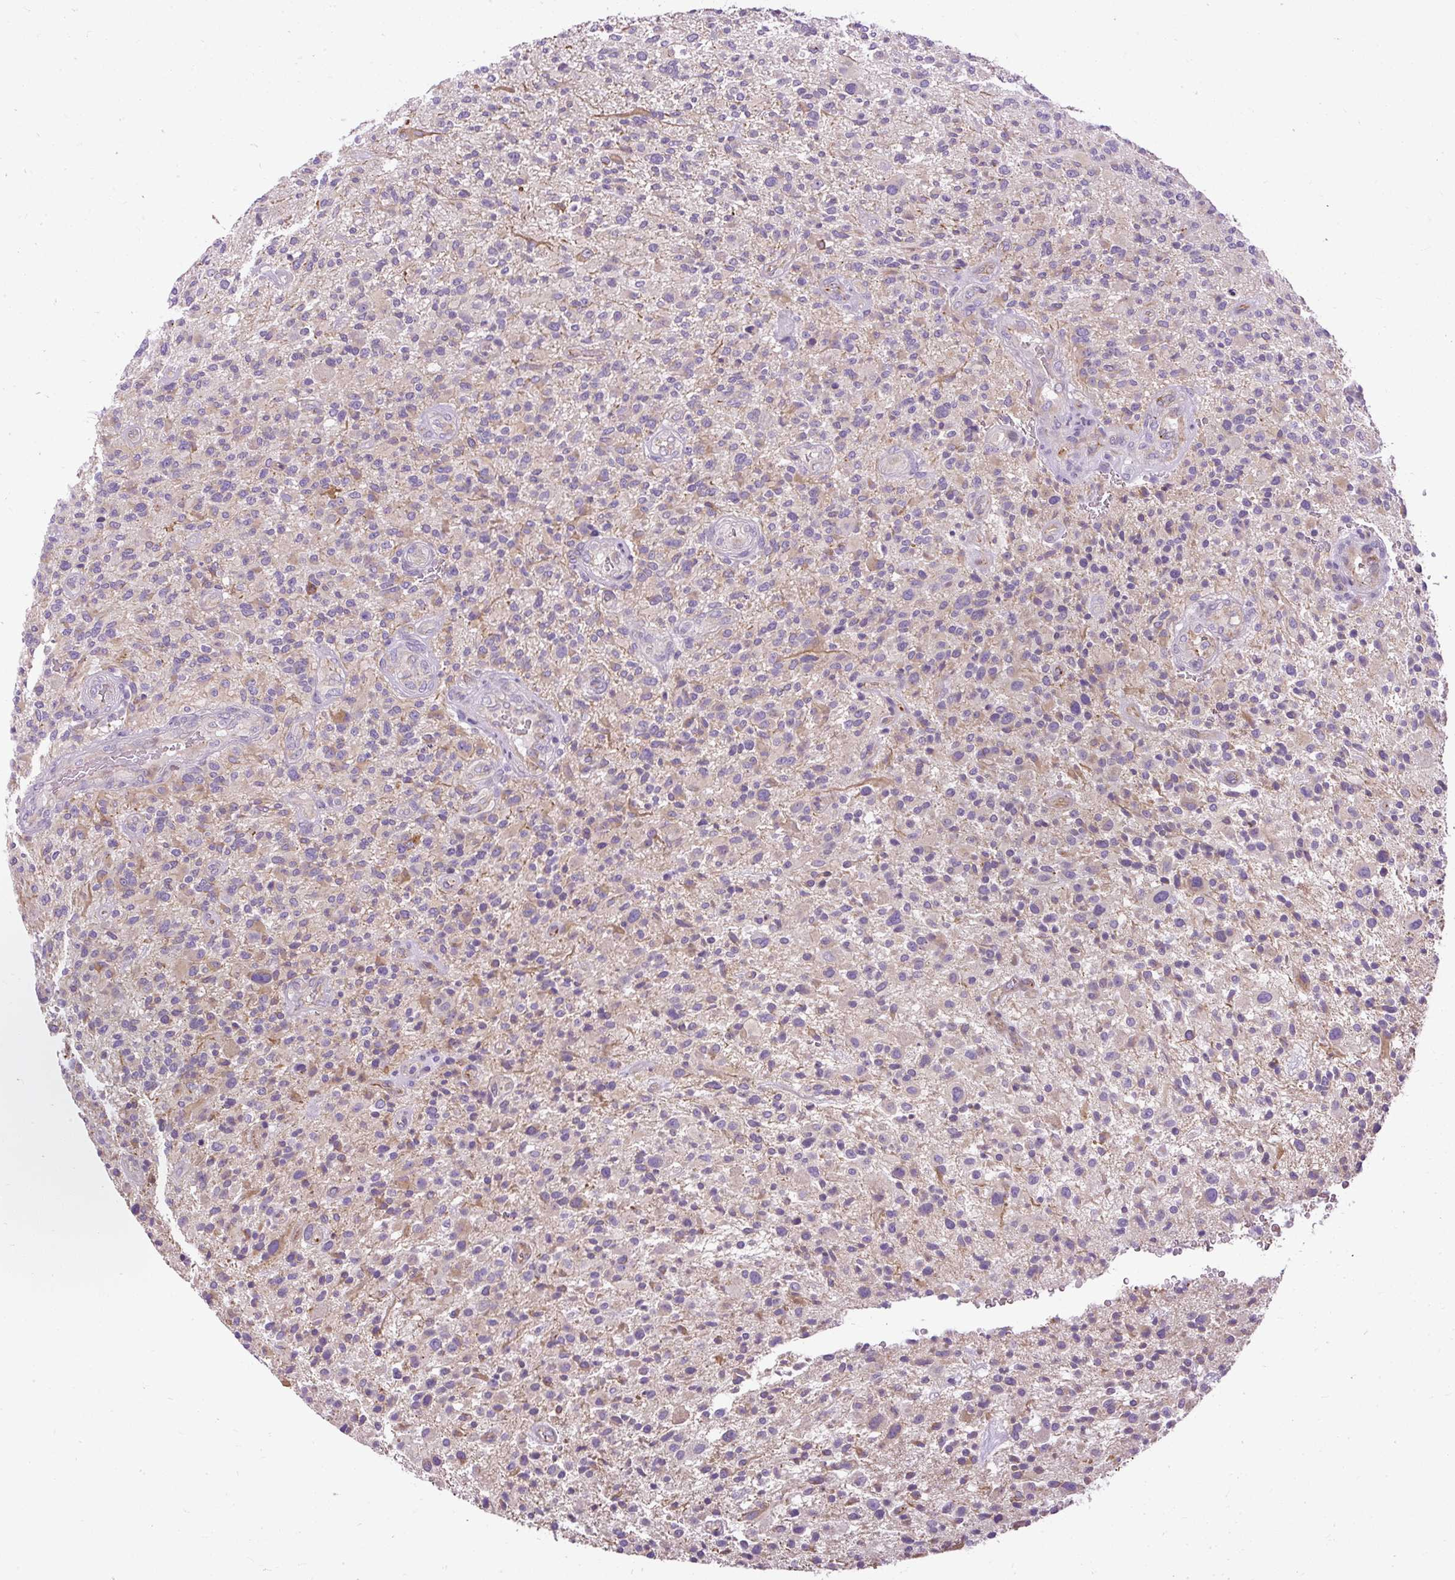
{"staining": {"intensity": "weak", "quantity": "25%-75%", "location": "cytoplasmic/membranous"}, "tissue": "glioma", "cell_type": "Tumor cells", "image_type": "cancer", "snomed": [{"axis": "morphology", "description": "Glioma, malignant, High grade"}, {"axis": "topography", "description": "Brain"}], "caption": "Glioma was stained to show a protein in brown. There is low levels of weak cytoplasmic/membranous staining in about 25%-75% of tumor cells.", "gene": "FAM149A", "patient": {"sex": "male", "age": 47}}